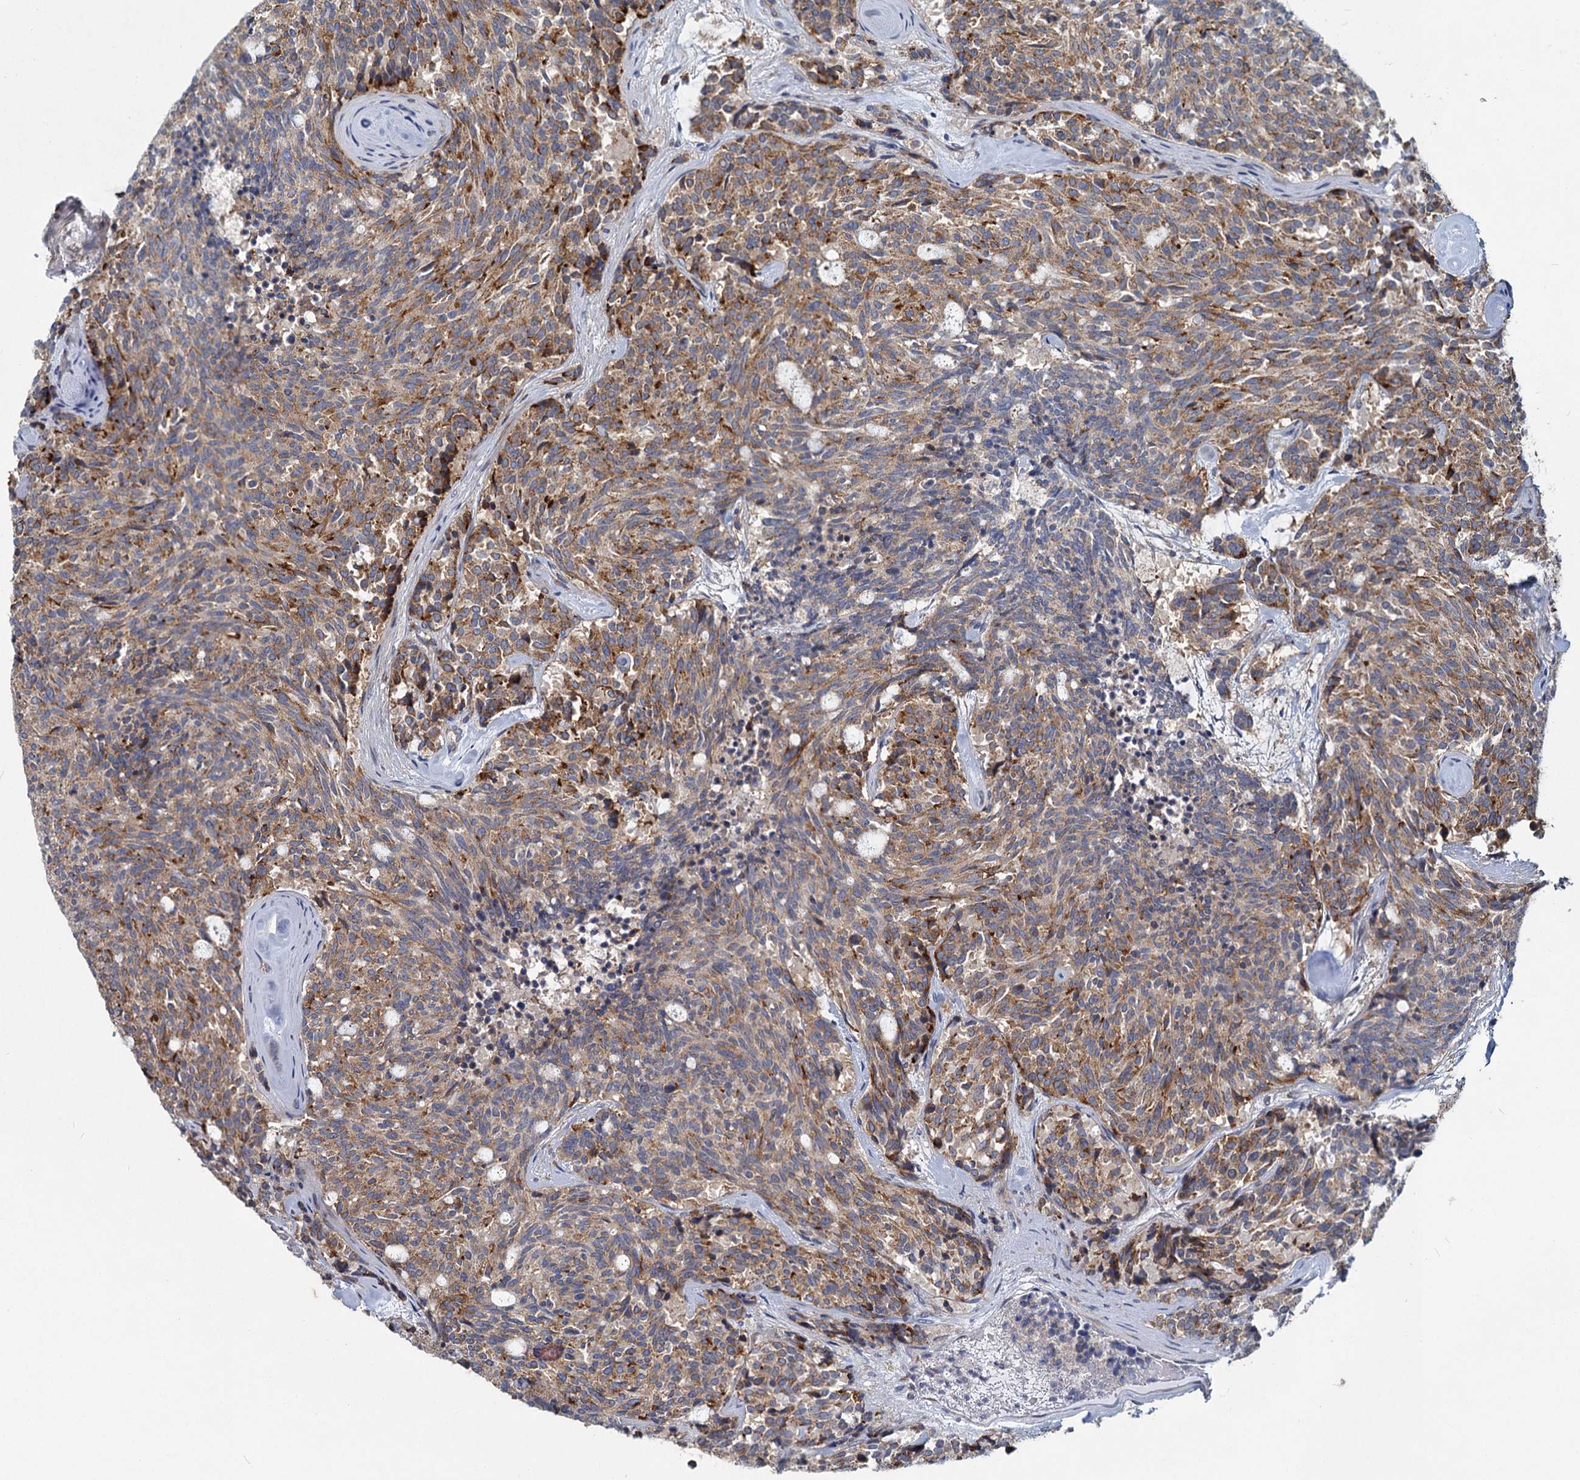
{"staining": {"intensity": "moderate", "quantity": ">75%", "location": "cytoplasmic/membranous"}, "tissue": "carcinoid", "cell_type": "Tumor cells", "image_type": "cancer", "snomed": [{"axis": "morphology", "description": "Carcinoid, malignant, NOS"}, {"axis": "topography", "description": "Pancreas"}], "caption": "Immunohistochemistry (DAB (3,3'-diaminobenzidine)) staining of human carcinoid shows moderate cytoplasmic/membranous protein staining in about >75% of tumor cells.", "gene": "ADCY2", "patient": {"sex": "female", "age": 54}}